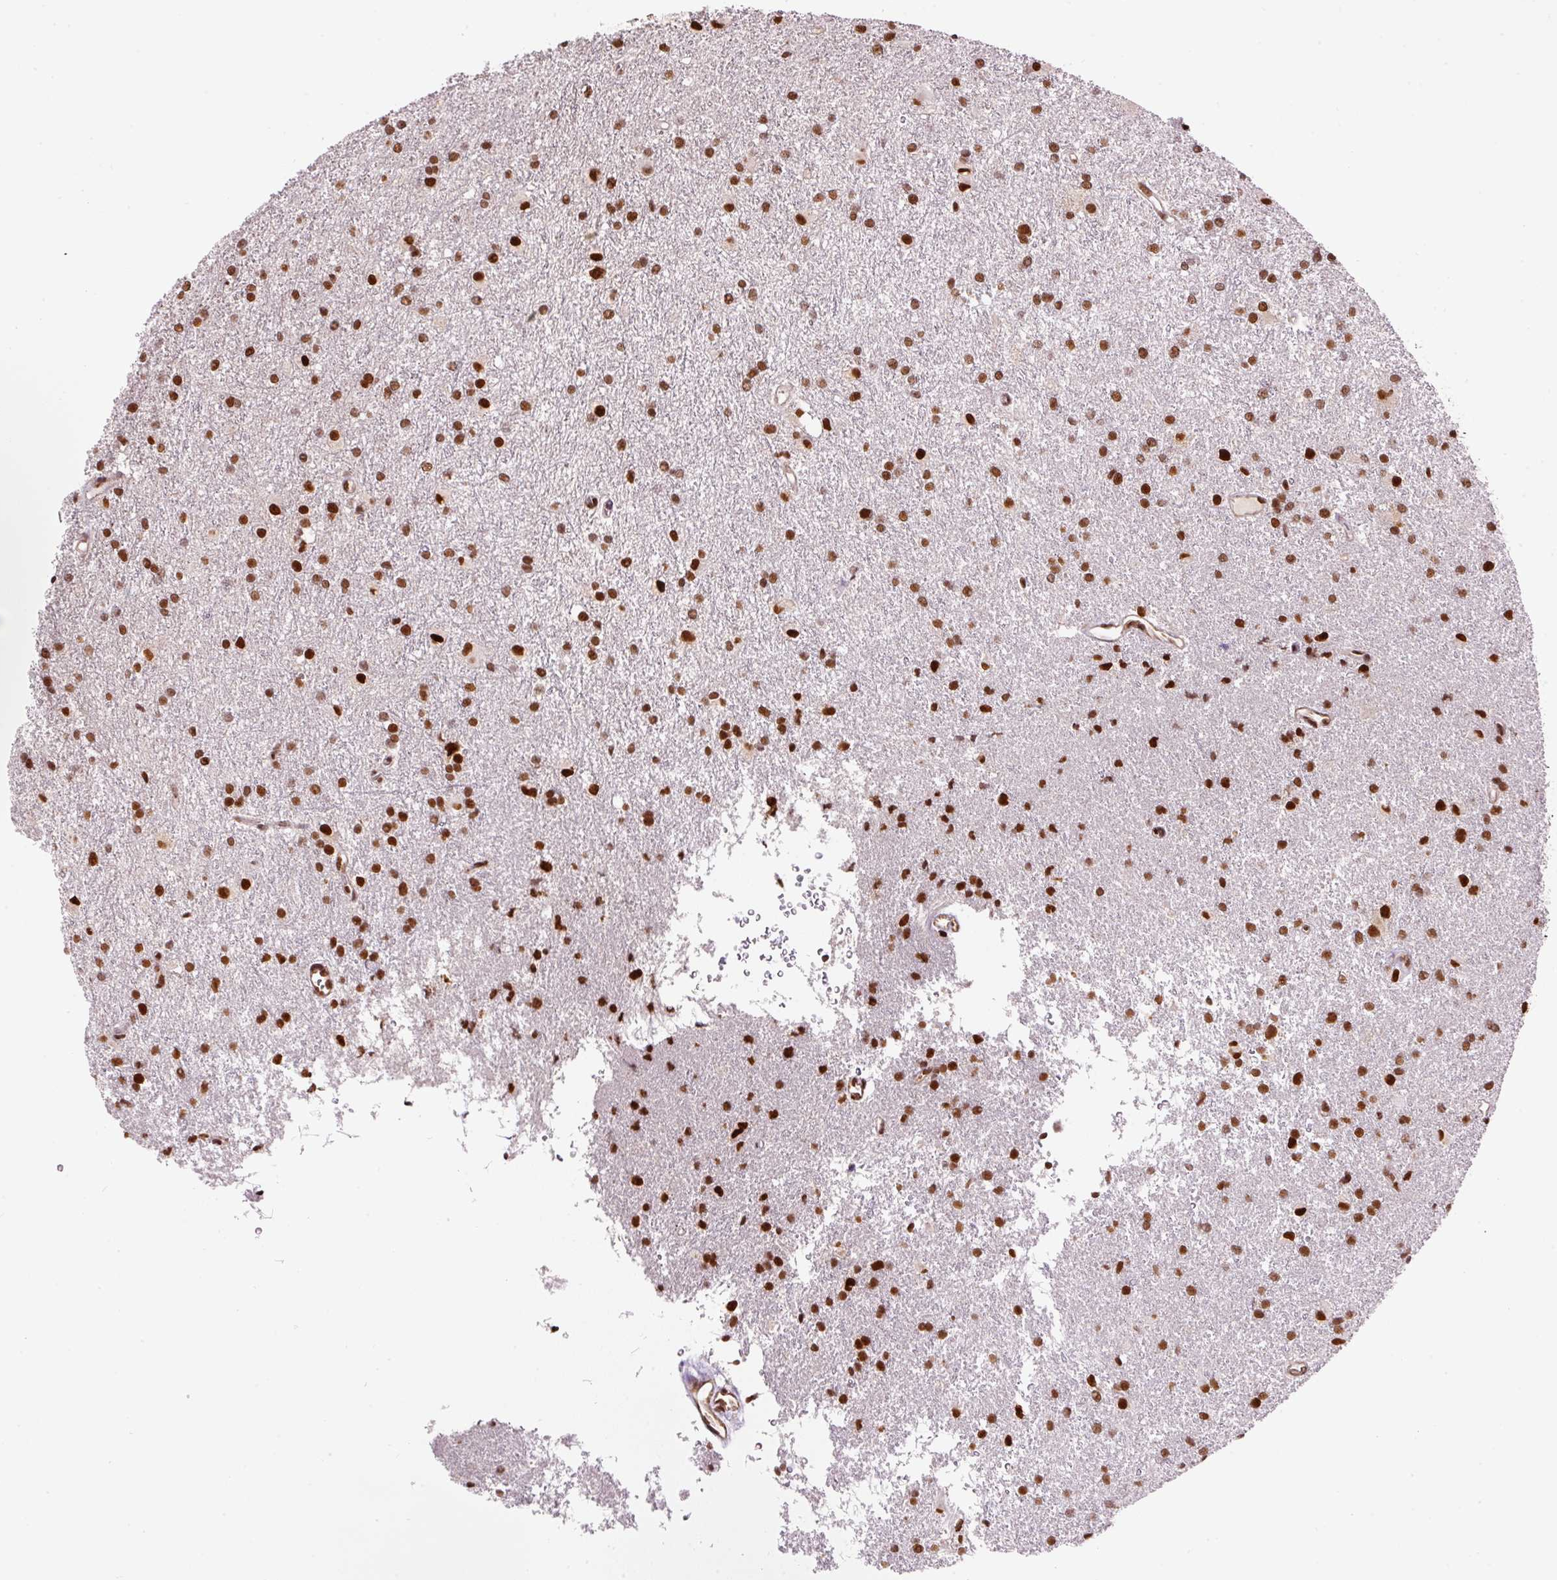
{"staining": {"intensity": "strong", "quantity": ">75%", "location": "nuclear"}, "tissue": "glioma", "cell_type": "Tumor cells", "image_type": "cancer", "snomed": [{"axis": "morphology", "description": "Glioma, malignant, High grade"}, {"axis": "topography", "description": "Brain"}], "caption": "A photomicrograph of human glioma stained for a protein reveals strong nuclear brown staining in tumor cells. (Stains: DAB in brown, nuclei in blue, Microscopy: brightfield microscopy at high magnification).", "gene": "HNRNPC", "patient": {"sex": "female", "age": 50}}